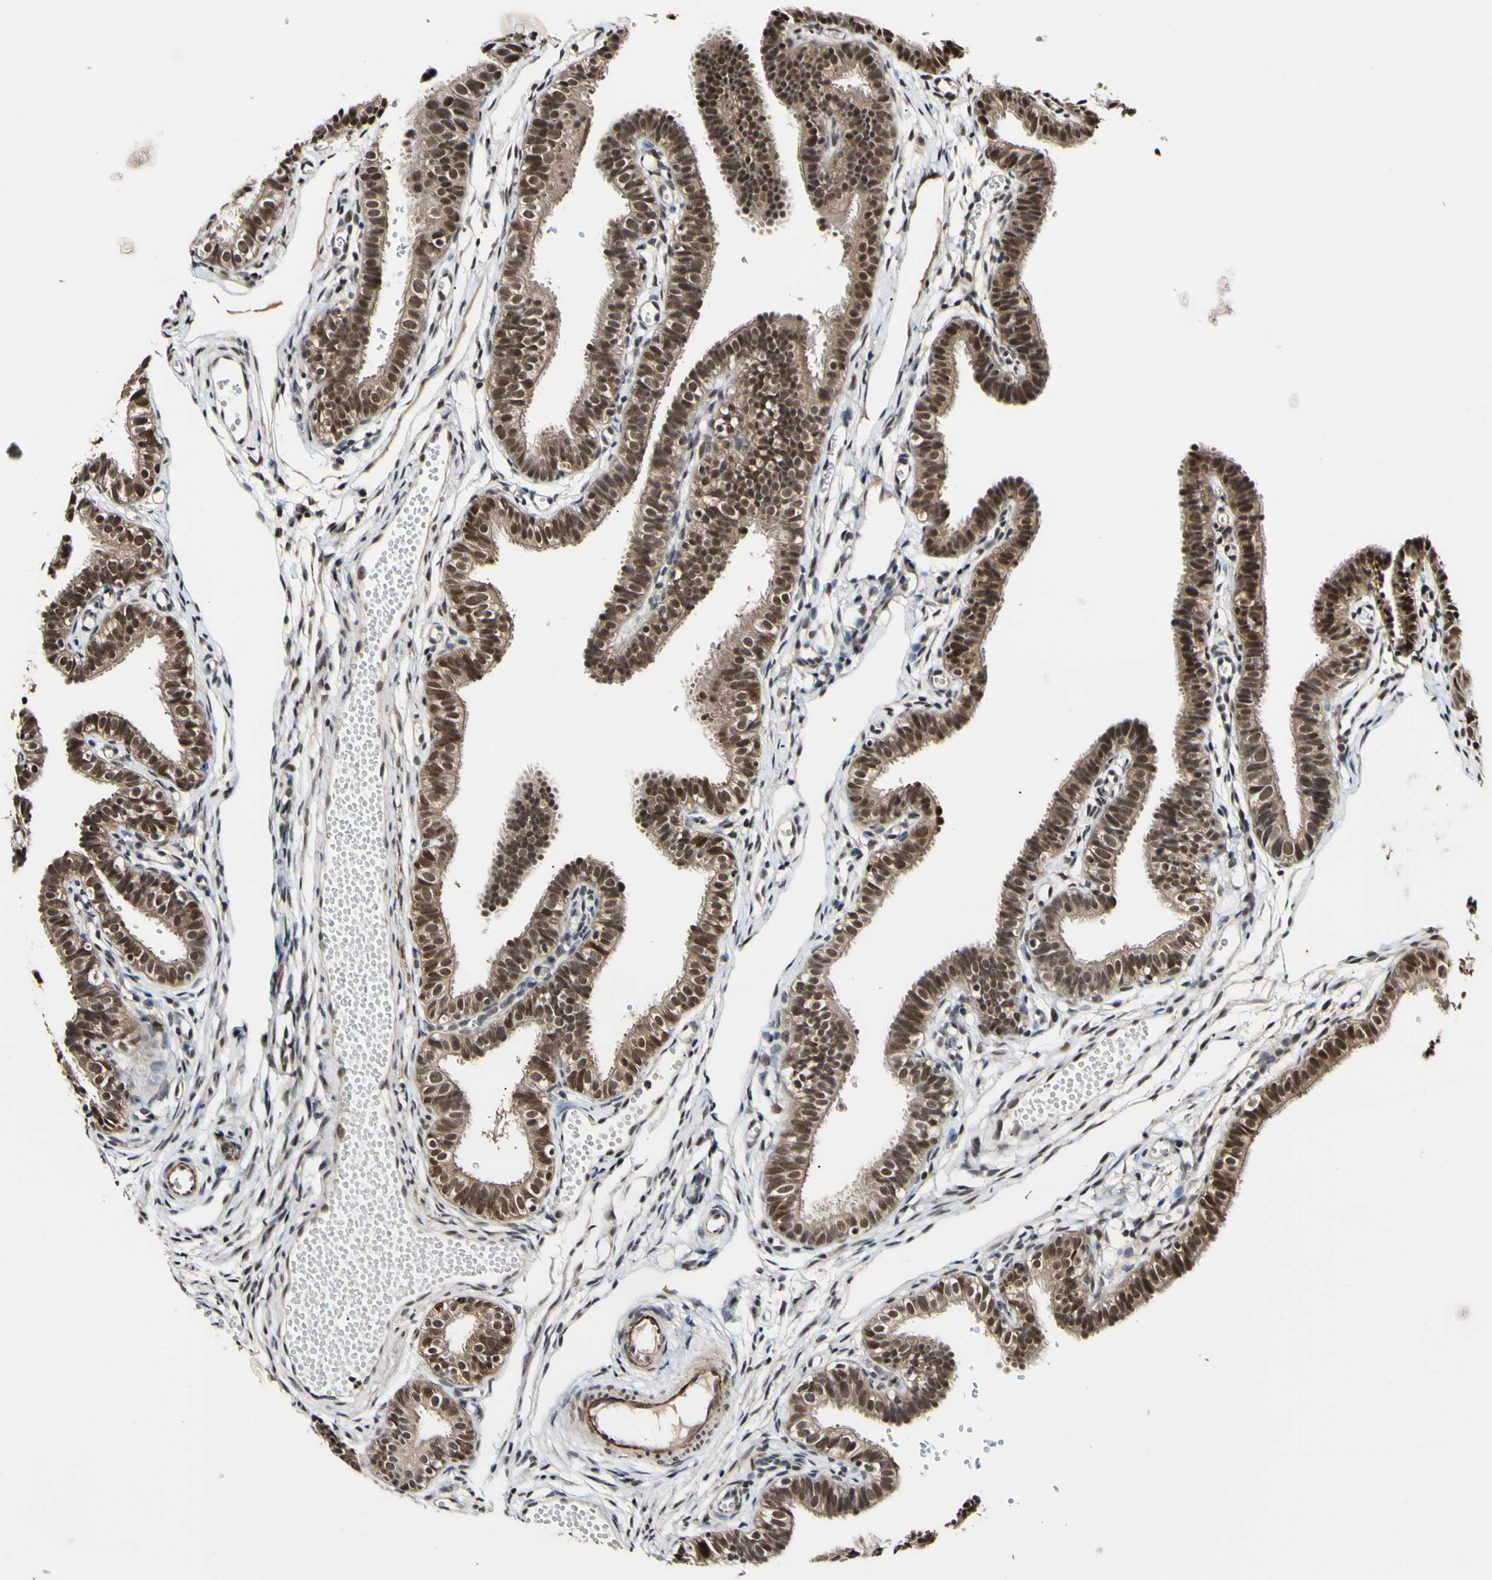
{"staining": {"intensity": "moderate", "quantity": ">75%", "location": "cytoplasmic/membranous,nuclear"}, "tissue": "fallopian tube", "cell_type": "Glandular cells", "image_type": "normal", "snomed": [{"axis": "morphology", "description": "Normal tissue, NOS"}, {"axis": "topography", "description": "Fallopian tube"}, {"axis": "topography", "description": "Placenta"}], "caption": "Unremarkable fallopian tube exhibits moderate cytoplasmic/membranous,nuclear positivity in about >75% of glandular cells The staining was performed using DAB (3,3'-diaminobenzidine), with brown indicating positive protein expression. Nuclei are stained blue with hematoxylin..", "gene": "PSMD10", "patient": {"sex": "female", "age": 34}}